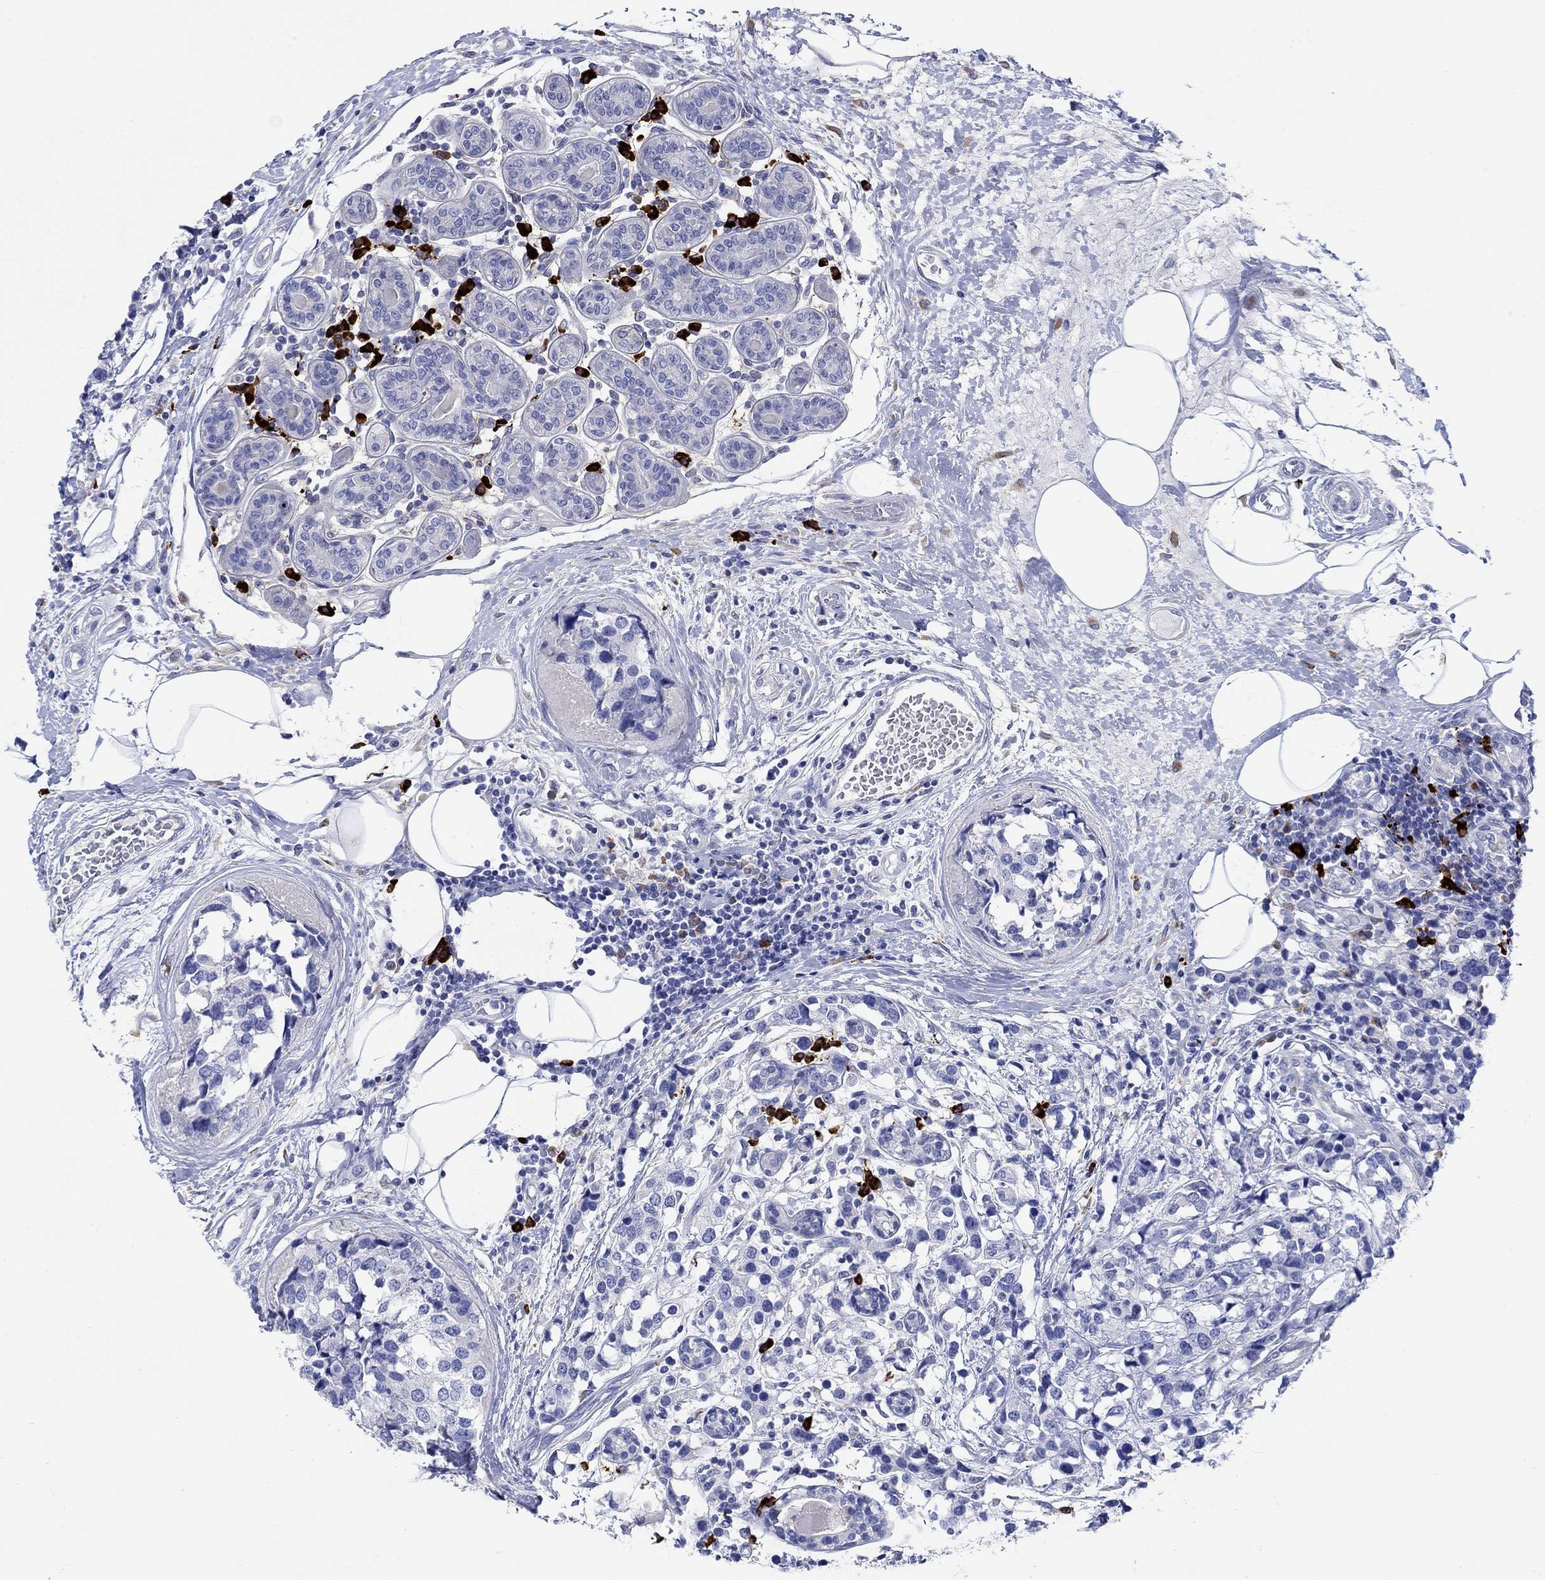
{"staining": {"intensity": "negative", "quantity": "none", "location": "none"}, "tissue": "breast cancer", "cell_type": "Tumor cells", "image_type": "cancer", "snomed": [{"axis": "morphology", "description": "Lobular carcinoma"}, {"axis": "topography", "description": "Breast"}], "caption": "Tumor cells show no significant protein expression in breast cancer (lobular carcinoma). The staining was performed using DAB to visualize the protein expression in brown, while the nuclei were stained in blue with hematoxylin (Magnification: 20x).", "gene": "P2RY6", "patient": {"sex": "female", "age": 59}}